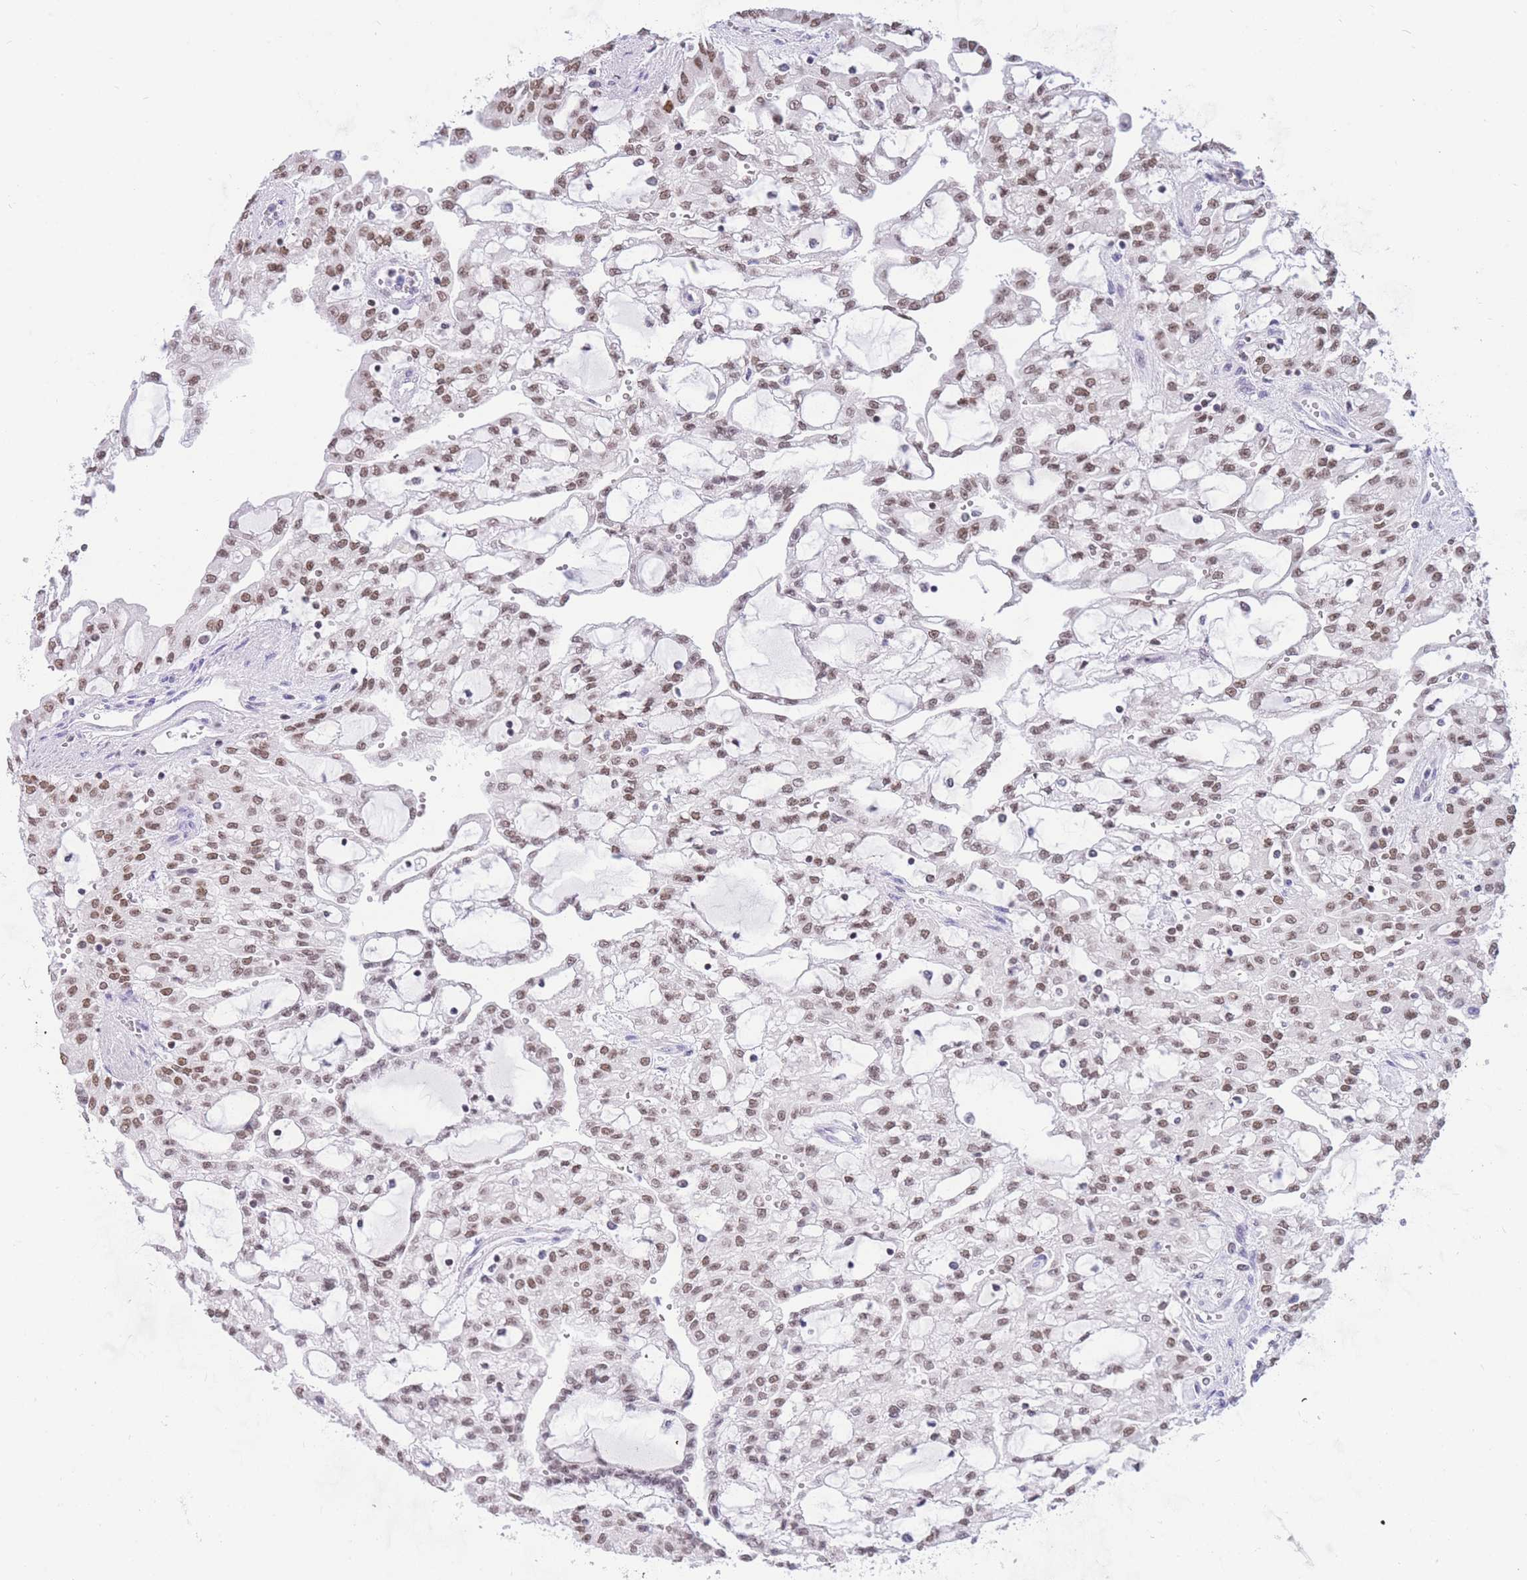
{"staining": {"intensity": "weak", "quantity": ">75%", "location": "nuclear"}, "tissue": "renal cancer", "cell_type": "Tumor cells", "image_type": "cancer", "snomed": [{"axis": "morphology", "description": "Adenocarcinoma, NOS"}, {"axis": "topography", "description": "Kidney"}], "caption": "The histopathology image displays a brown stain indicating the presence of a protein in the nuclear of tumor cells in renal cancer. (DAB (3,3'-diaminobenzidine) = brown stain, brightfield microscopy at high magnification).", "gene": "HMGN1", "patient": {"sex": "male", "age": 63}}